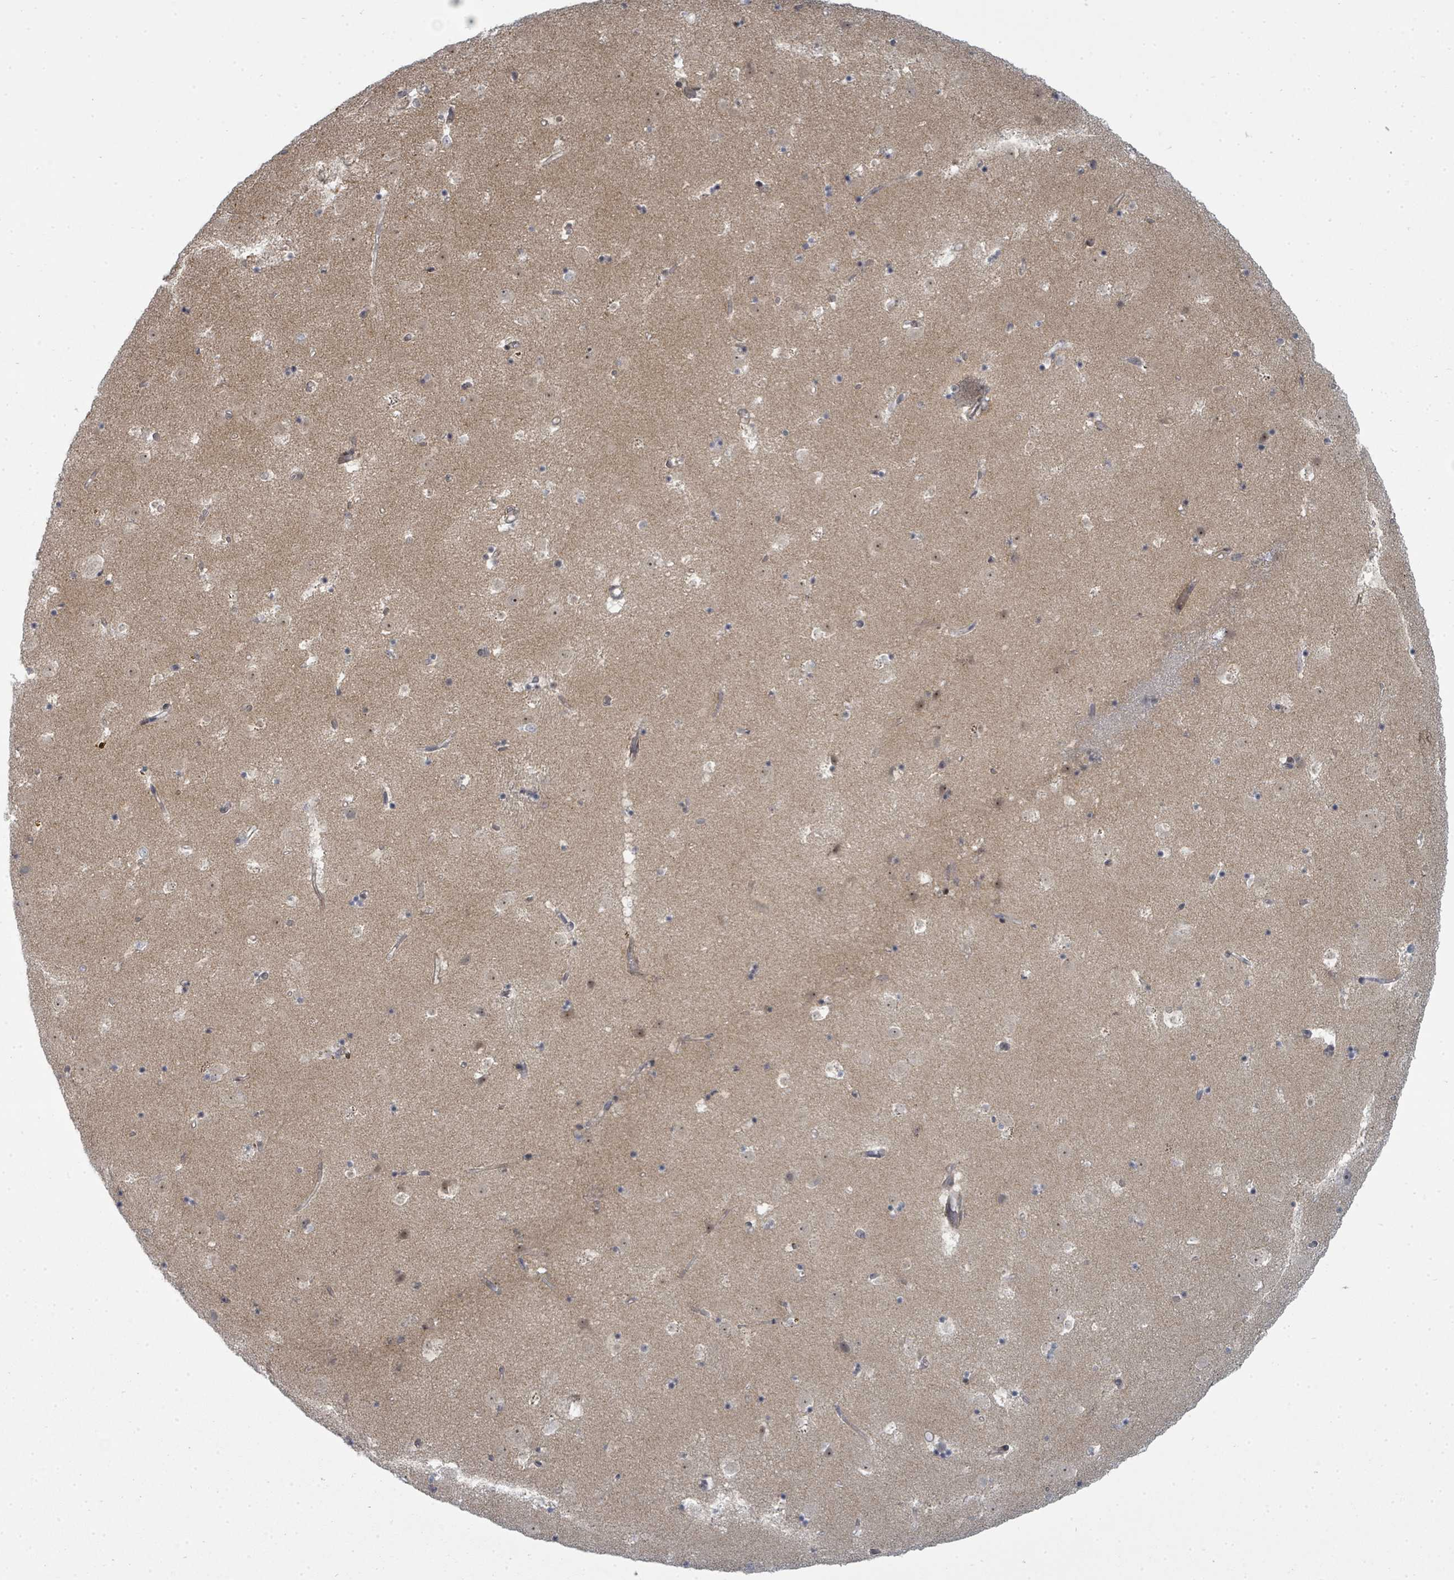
{"staining": {"intensity": "negative", "quantity": "none", "location": "none"}, "tissue": "caudate", "cell_type": "Glial cells", "image_type": "normal", "snomed": [{"axis": "morphology", "description": "Normal tissue, NOS"}, {"axis": "topography", "description": "Lateral ventricle wall"}], "caption": "An immunohistochemistry (IHC) image of unremarkable caudate is shown. There is no staining in glial cells of caudate.", "gene": "PSMG2", "patient": {"sex": "male", "age": 58}}